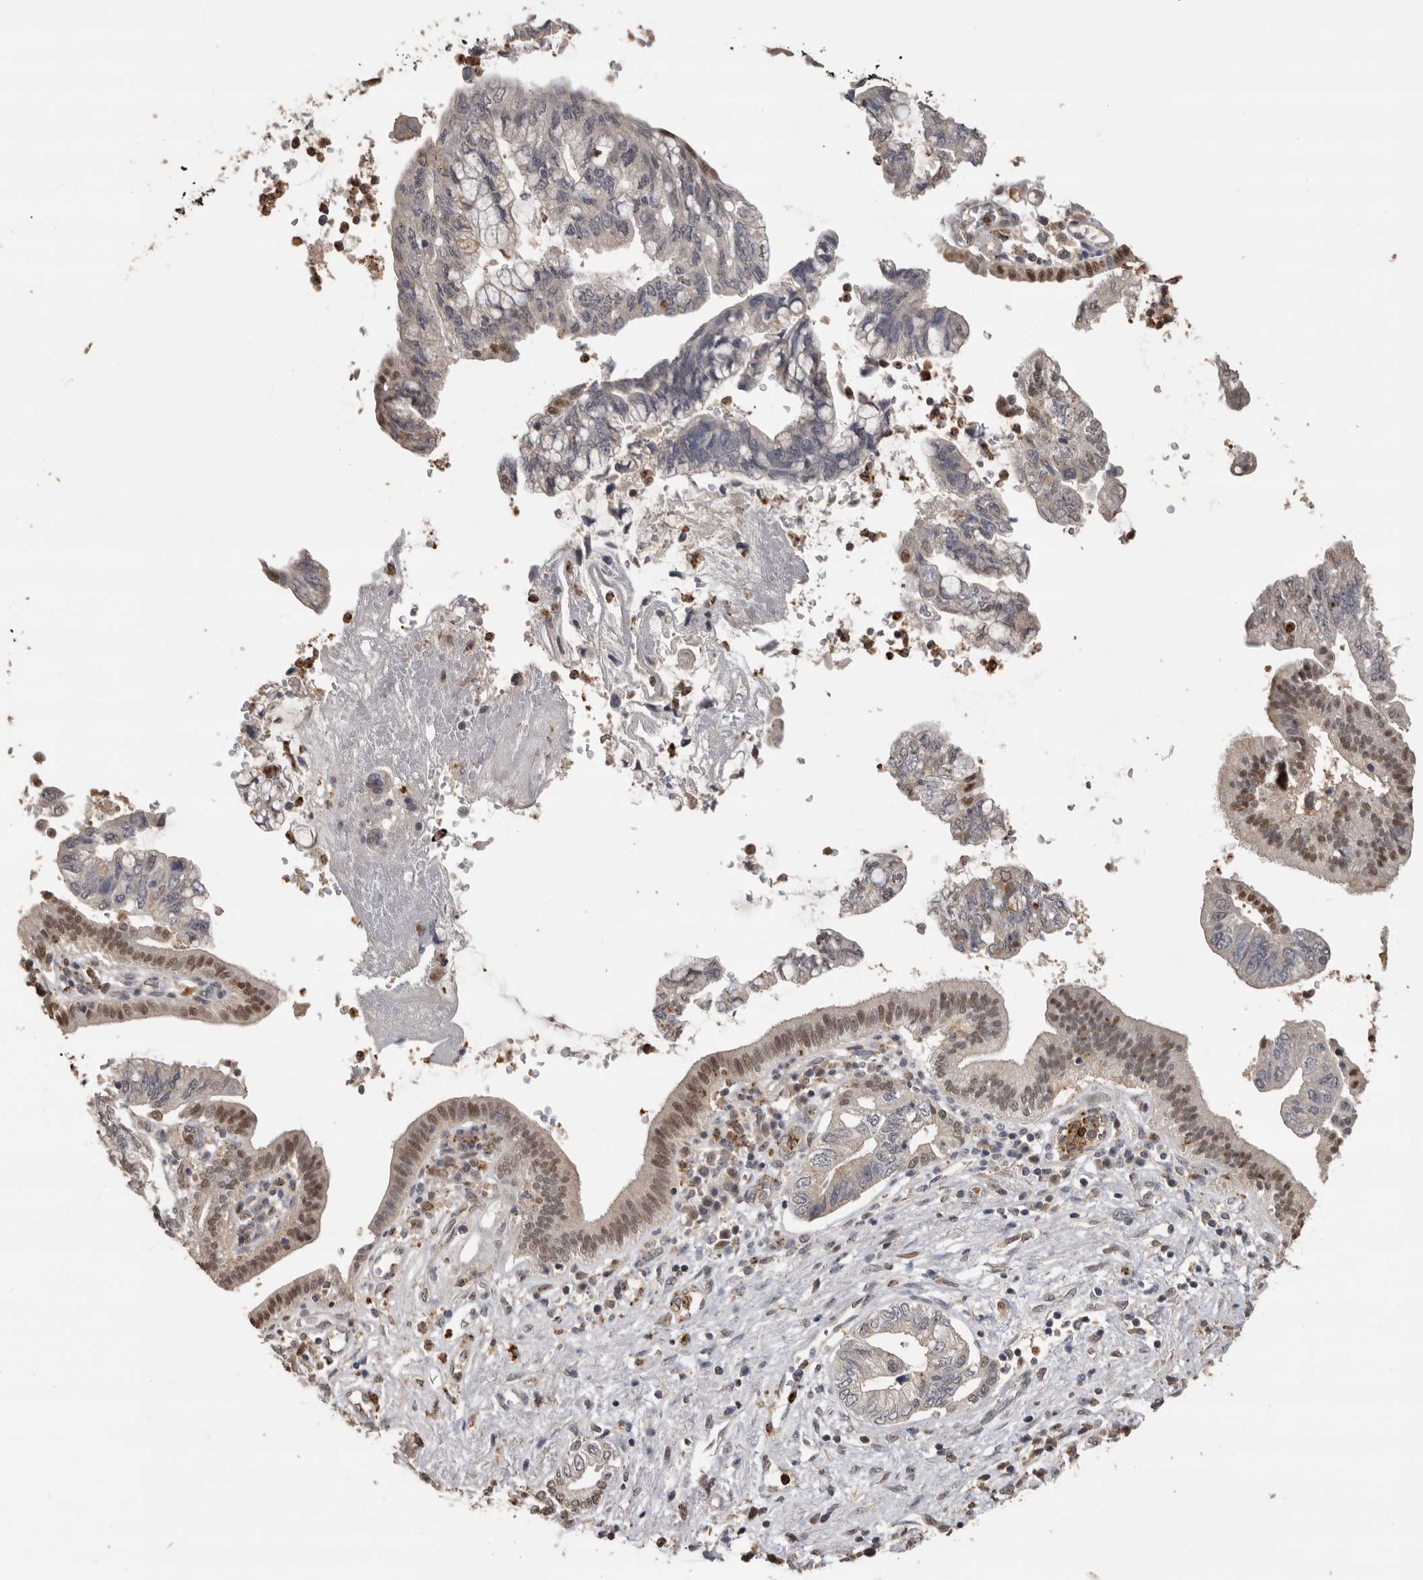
{"staining": {"intensity": "moderate", "quantity": "25%-75%", "location": "nuclear"}, "tissue": "pancreatic cancer", "cell_type": "Tumor cells", "image_type": "cancer", "snomed": [{"axis": "morphology", "description": "Adenocarcinoma, NOS"}, {"axis": "topography", "description": "Pancreas"}], "caption": "This micrograph demonstrates immunohistochemistry staining of pancreatic adenocarcinoma, with medium moderate nuclear expression in approximately 25%-75% of tumor cells.", "gene": "KIF2B", "patient": {"sex": "female", "age": 73}}